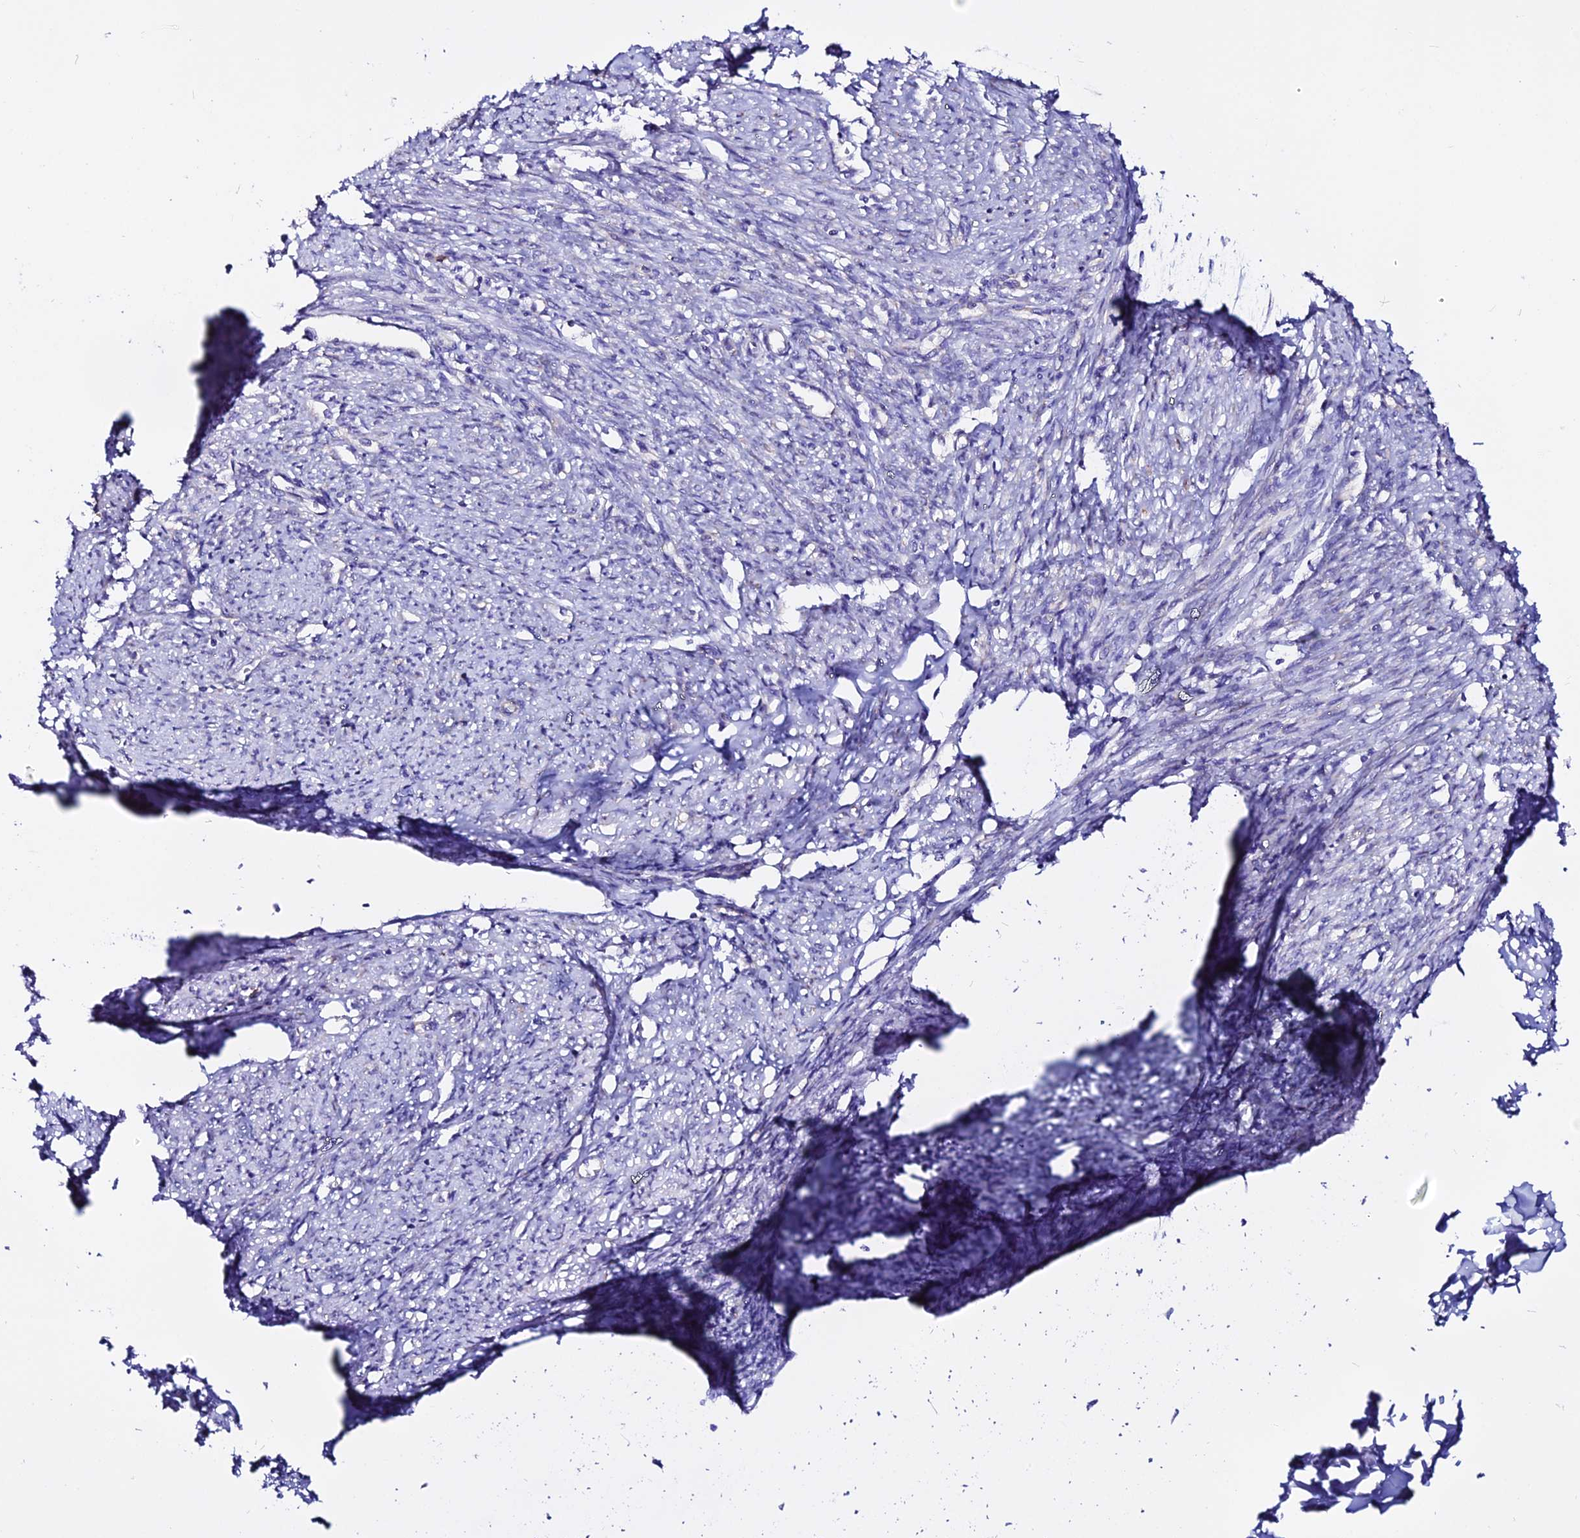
{"staining": {"intensity": "weak", "quantity": "25%-75%", "location": "cytoplasmic/membranous"}, "tissue": "smooth muscle", "cell_type": "Smooth muscle cells", "image_type": "normal", "snomed": [{"axis": "morphology", "description": "Normal tissue, NOS"}, {"axis": "topography", "description": "Smooth muscle"}, {"axis": "topography", "description": "Uterus"}], "caption": "The immunohistochemical stain labels weak cytoplasmic/membranous positivity in smooth muscle cells of benign smooth muscle. Ihc stains the protein in brown and the nuclei are stained blue.", "gene": "EEF1G", "patient": {"sex": "female", "age": 59}}